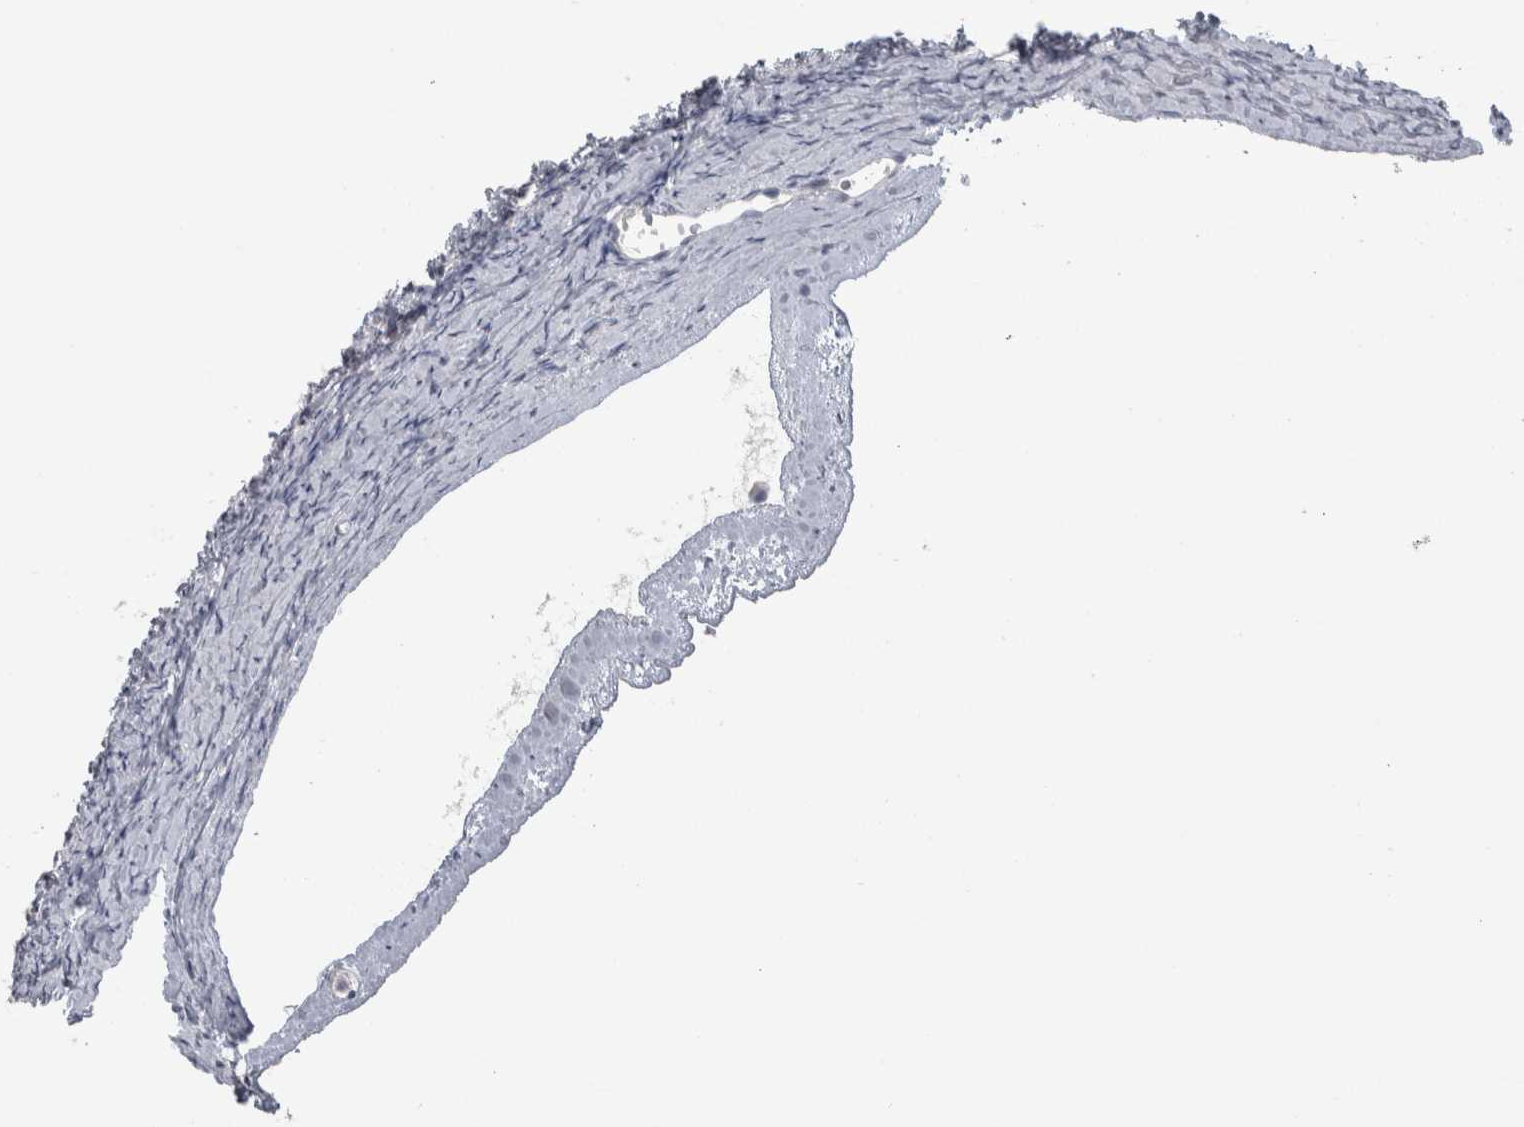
{"staining": {"intensity": "negative", "quantity": "none", "location": "none"}, "tissue": "ovary", "cell_type": "Follicle cells", "image_type": "normal", "snomed": [{"axis": "morphology", "description": "Normal tissue, NOS"}, {"axis": "topography", "description": "Ovary"}], "caption": "A photomicrograph of human ovary is negative for staining in follicle cells. The staining is performed using DAB (3,3'-diaminobenzidine) brown chromogen with nuclei counter-stained in using hematoxylin.", "gene": "GPHN", "patient": {"sex": "female", "age": 27}}